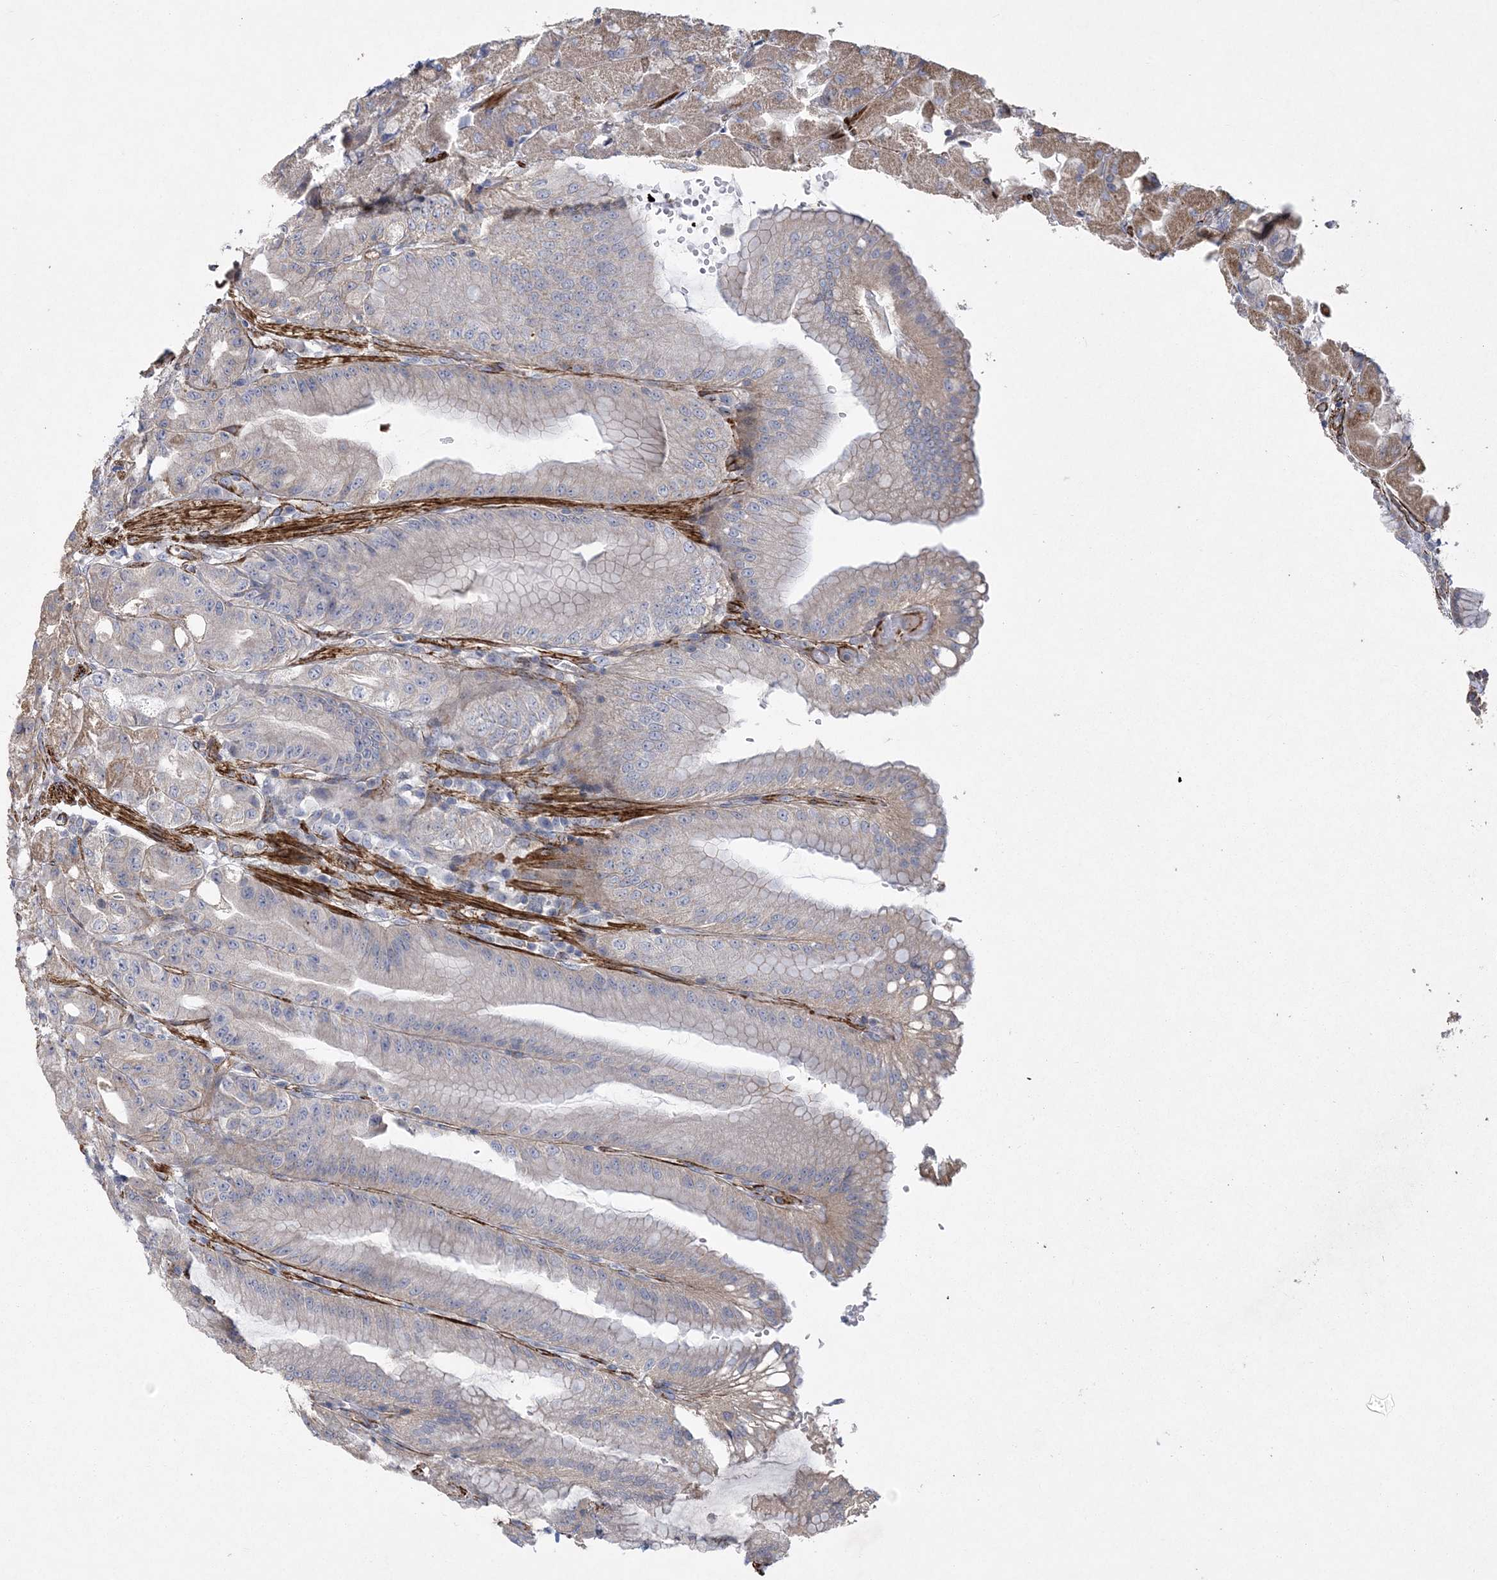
{"staining": {"intensity": "moderate", "quantity": "<25%", "location": "cytoplasmic/membranous"}, "tissue": "stomach", "cell_type": "Glandular cells", "image_type": "normal", "snomed": [{"axis": "morphology", "description": "Normal tissue, NOS"}, {"axis": "topography", "description": "Stomach, upper"}, {"axis": "topography", "description": "Stomach, lower"}], "caption": "Immunohistochemical staining of unremarkable human stomach reveals moderate cytoplasmic/membranous protein expression in about <25% of glandular cells.", "gene": "ARSJ", "patient": {"sex": "male", "age": 71}}